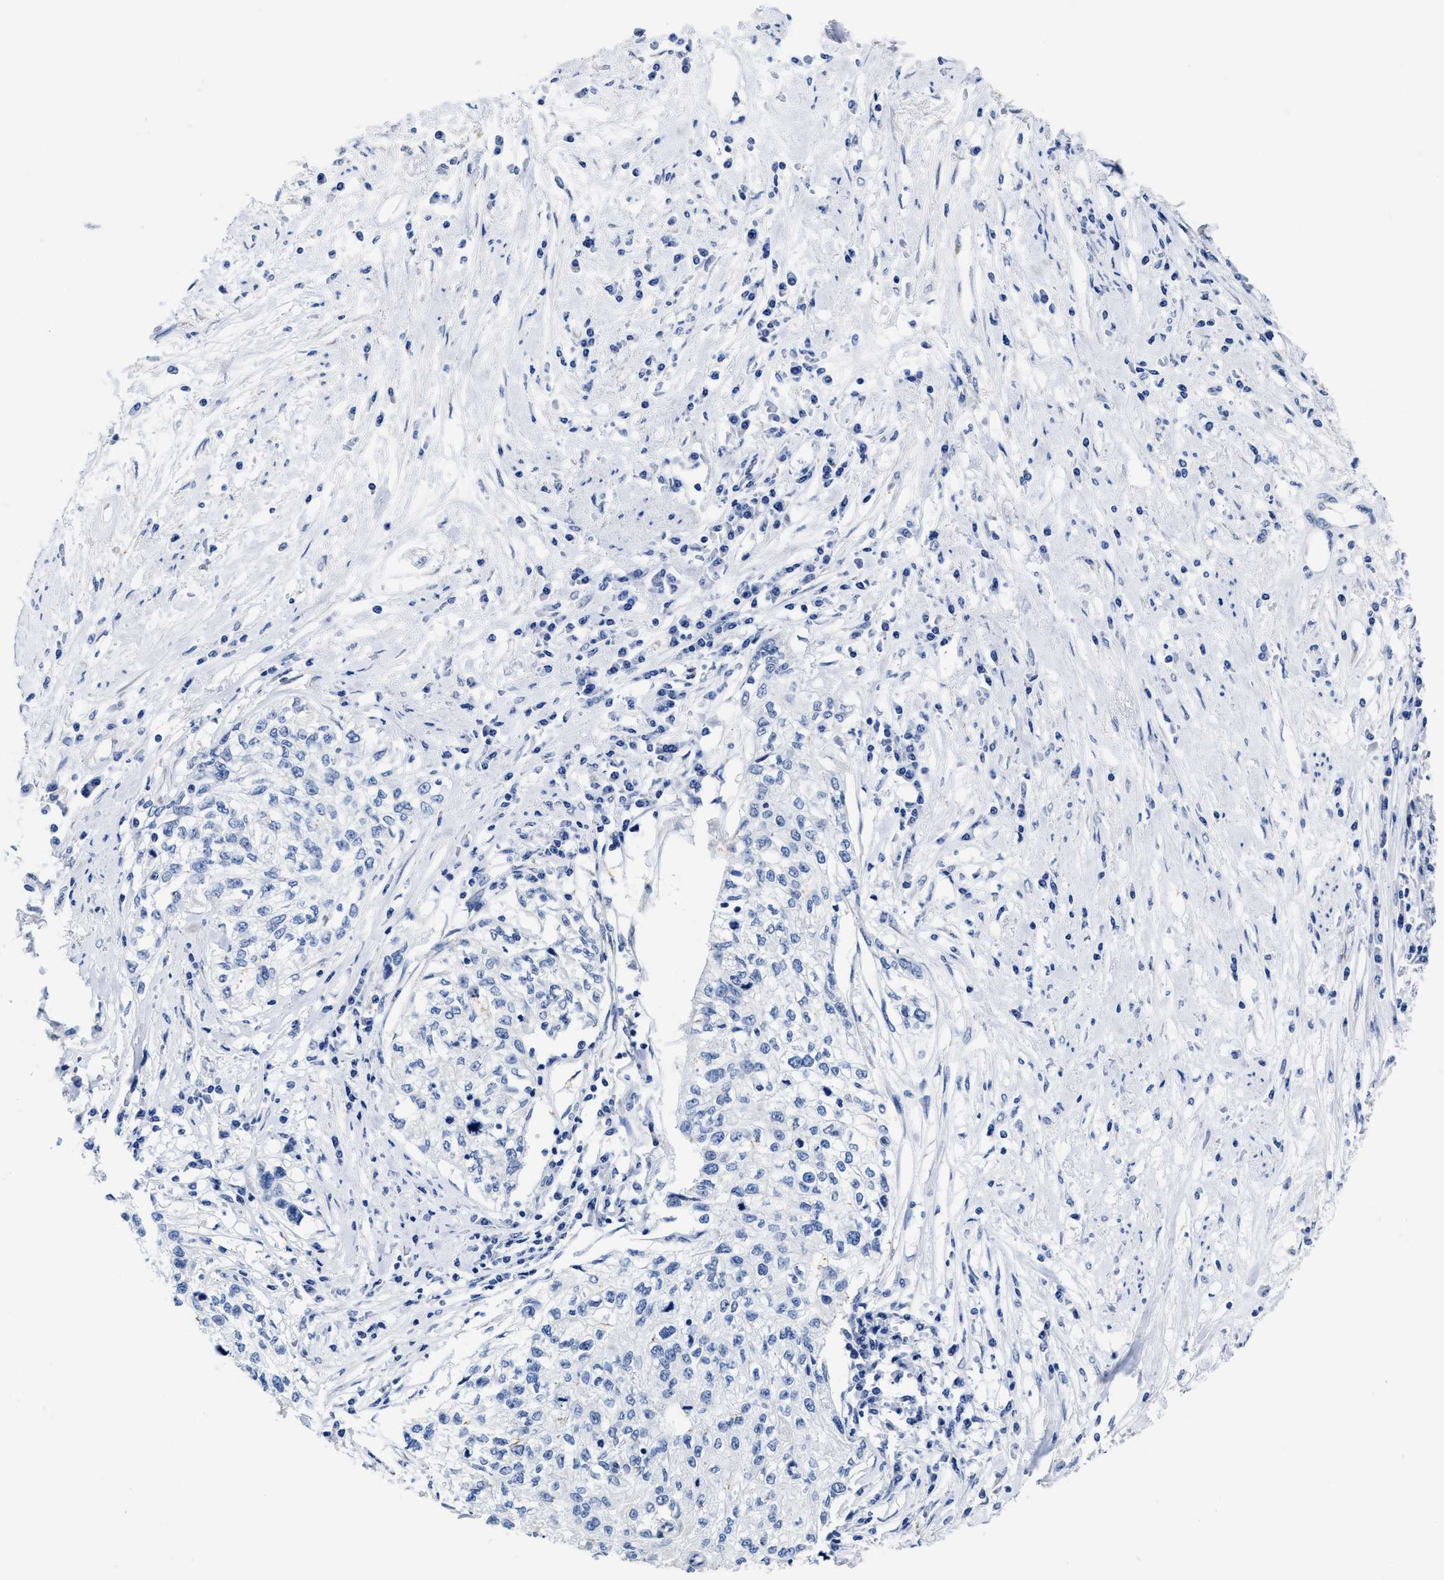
{"staining": {"intensity": "negative", "quantity": "none", "location": "none"}, "tissue": "cervical cancer", "cell_type": "Tumor cells", "image_type": "cancer", "snomed": [{"axis": "morphology", "description": "Squamous cell carcinoma, NOS"}, {"axis": "topography", "description": "Cervix"}], "caption": "High magnification brightfield microscopy of cervical squamous cell carcinoma stained with DAB (brown) and counterstained with hematoxylin (blue): tumor cells show no significant staining.", "gene": "HOOK1", "patient": {"sex": "female", "age": 57}}